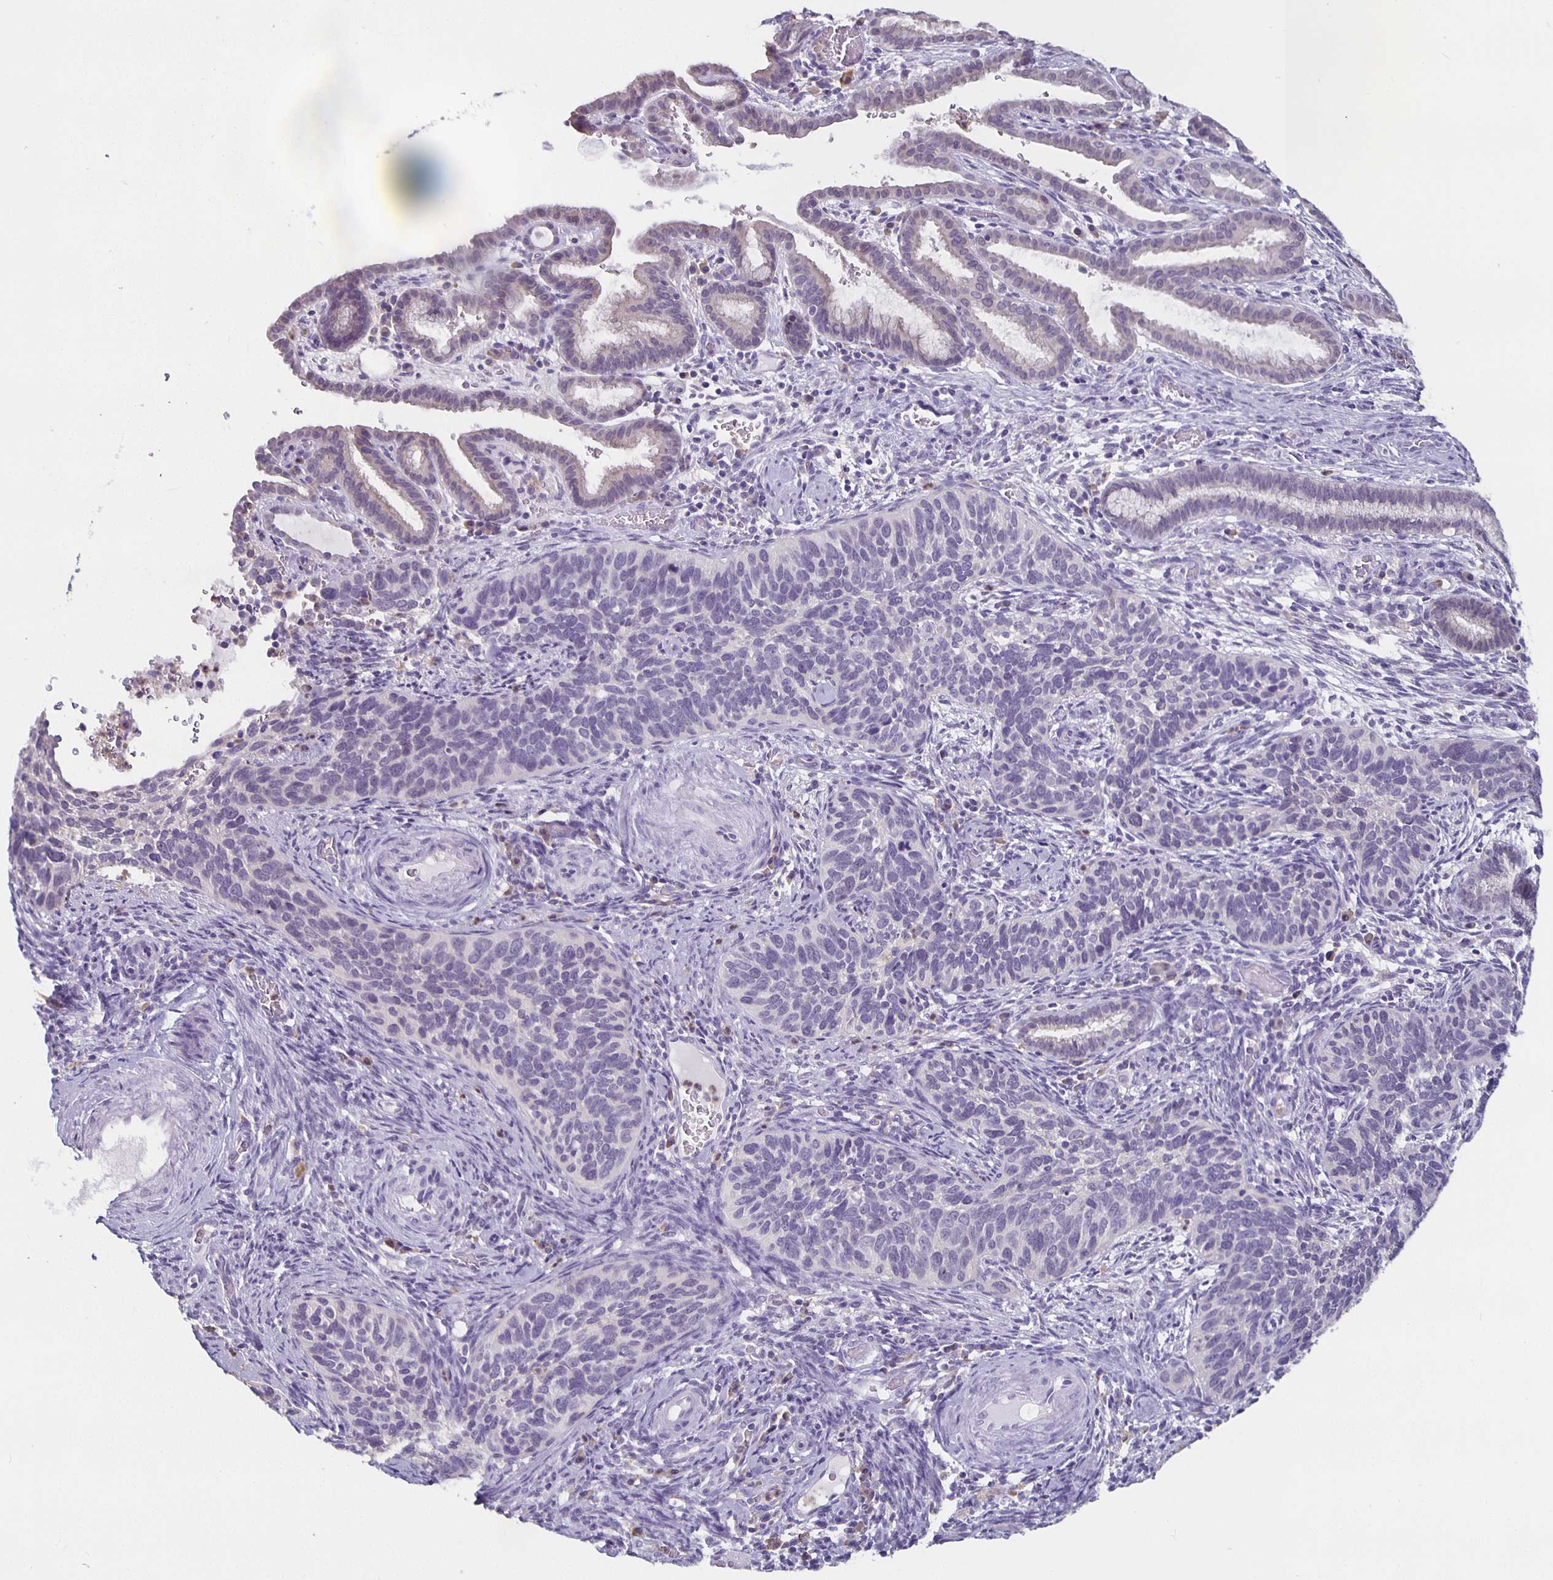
{"staining": {"intensity": "negative", "quantity": "none", "location": "none"}, "tissue": "cervical cancer", "cell_type": "Tumor cells", "image_type": "cancer", "snomed": [{"axis": "morphology", "description": "Squamous cell carcinoma, NOS"}, {"axis": "topography", "description": "Cervix"}], "caption": "This is an IHC image of cervical cancer (squamous cell carcinoma). There is no staining in tumor cells.", "gene": "GPX4", "patient": {"sex": "female", "age": 51}}